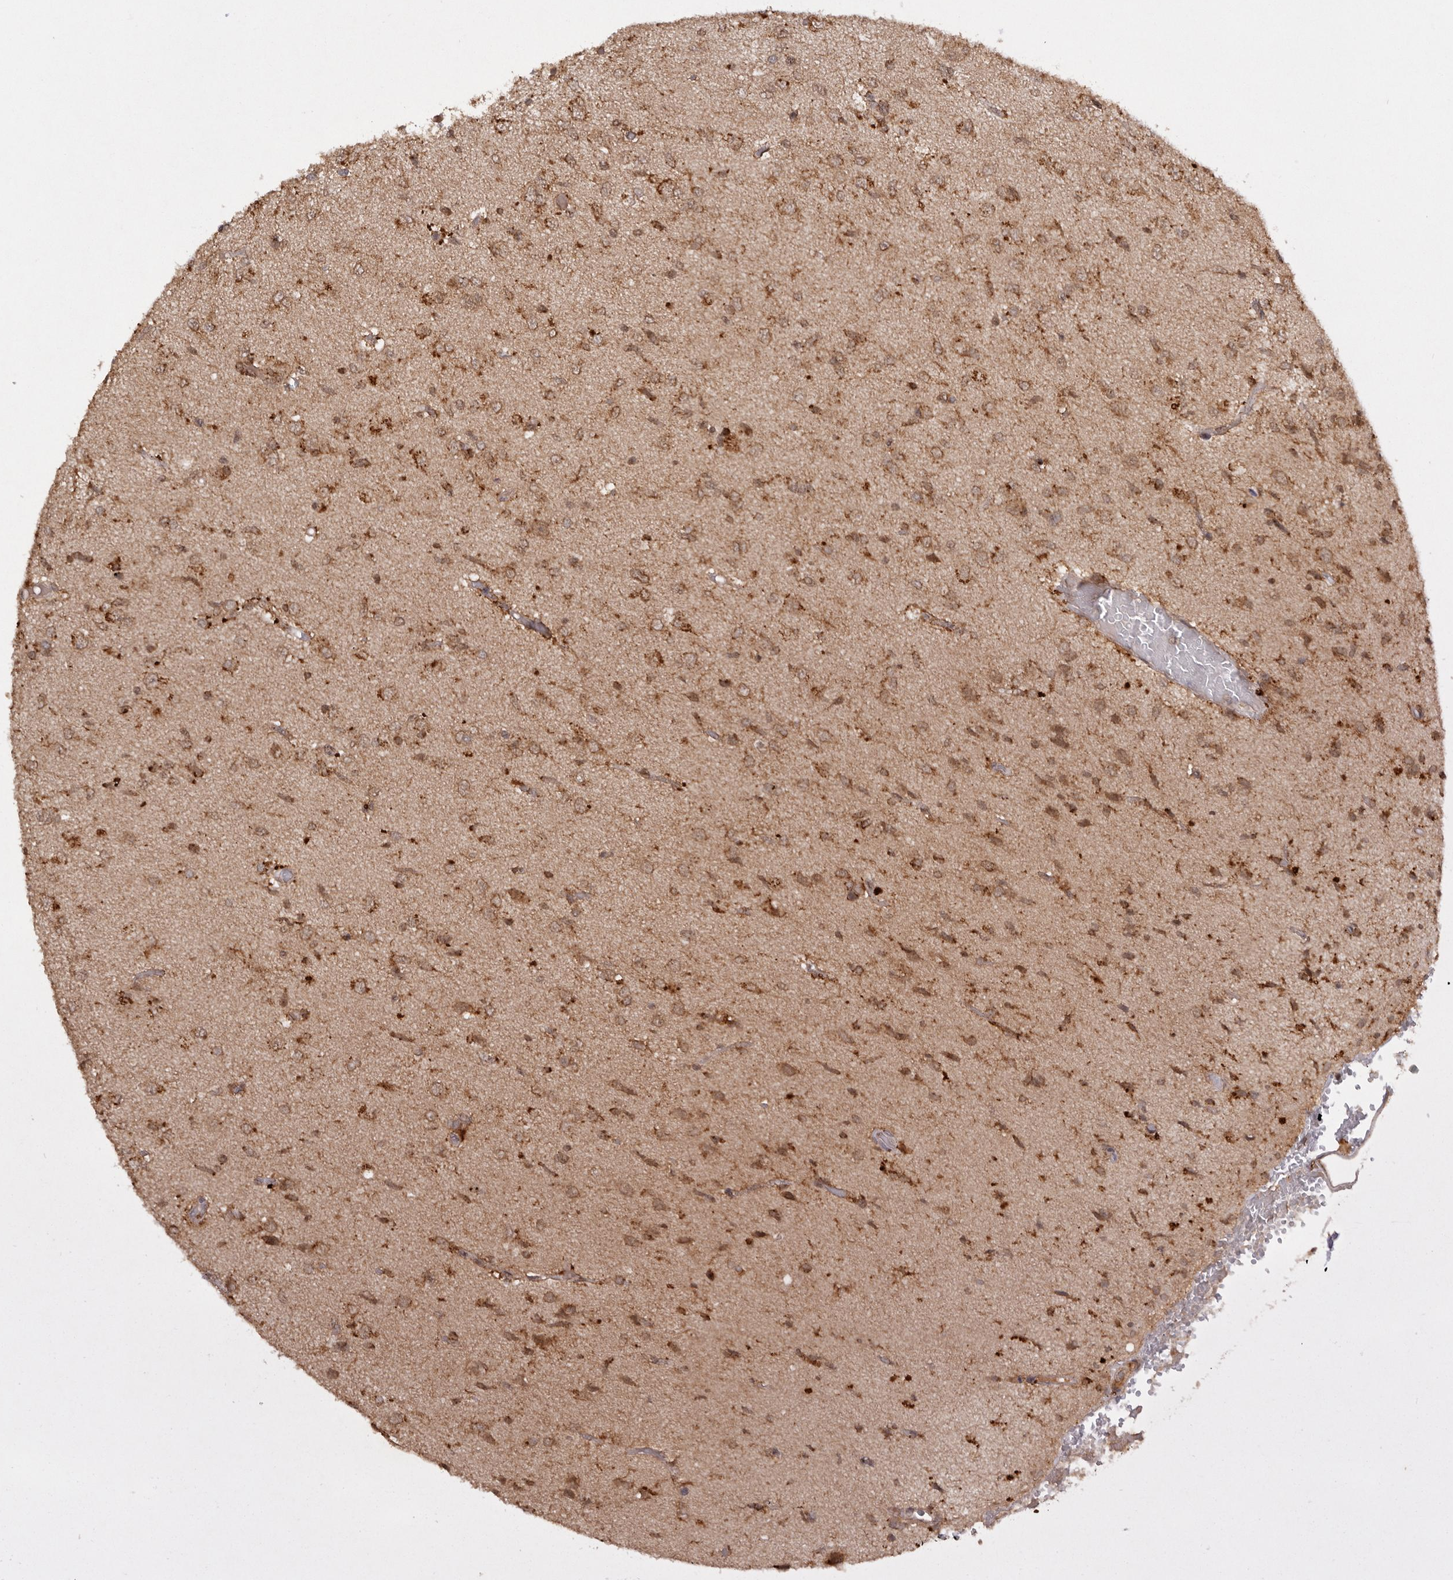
{"staining": {"intensity": "moderate", "quantity": ">75%", "location": "cytoplasmic/membranous,nuclear"}, "tissue": "glioma", "cell_type": "Tumor cells", "image_type": "cancer", "snomed": [{"axis": "morphology", "description": "Glioma, malignant, High grade"}, {"axis": "topography", "description": "Brain"}], "caption": "DAB (3,3'-diaminobenzidine) immunohistochemical staining of glioma shows moderate cytoplasmic/membranous and nuclear protein positivity in approximately >75% of tumor cells. (Brightfield microscopy of DAB IHC at high magnification).", "gene": "TARS2", "patient": {"sex": "female", "age": 59}}